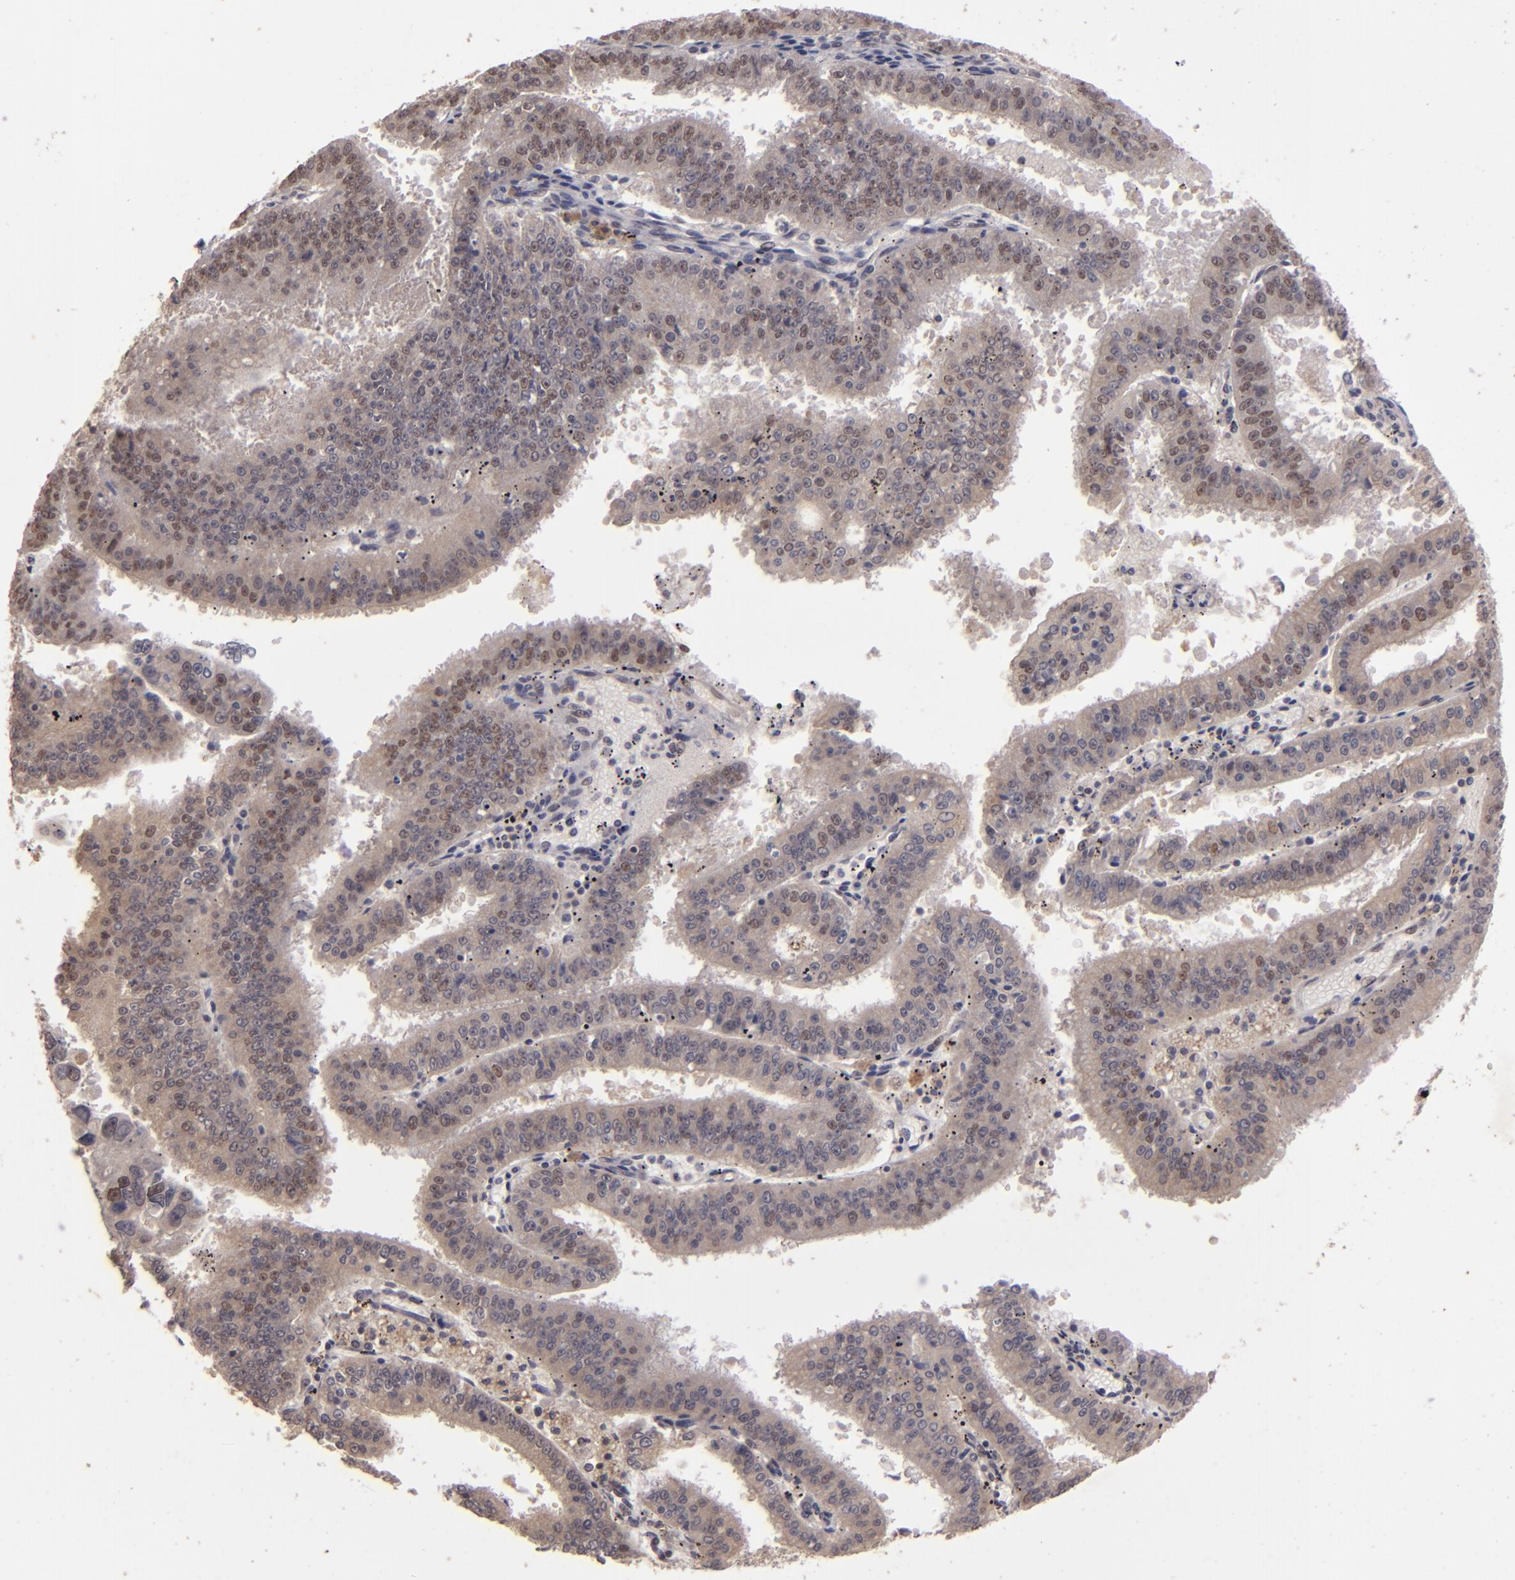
{"staining": {"intensity": "weak", "quantity": "<25%", "location": "nuclear"}, "tissue": "endometrial cancer", "cell_type": "Tumor cells", "image_type": "cancer", "snomed": [{"axis": "morphology", "description": "Adenocarcinoma, NOS"}, {"axis": "topography", "description": "Endometrium"}], "caption": "Tumor cells are negative for protein expression in human endometrial cancer (adenocarcinoma). Nuclei are stained in blue.", "gene": "DFFA", "patient": {"sex": "female", "age": 66}}